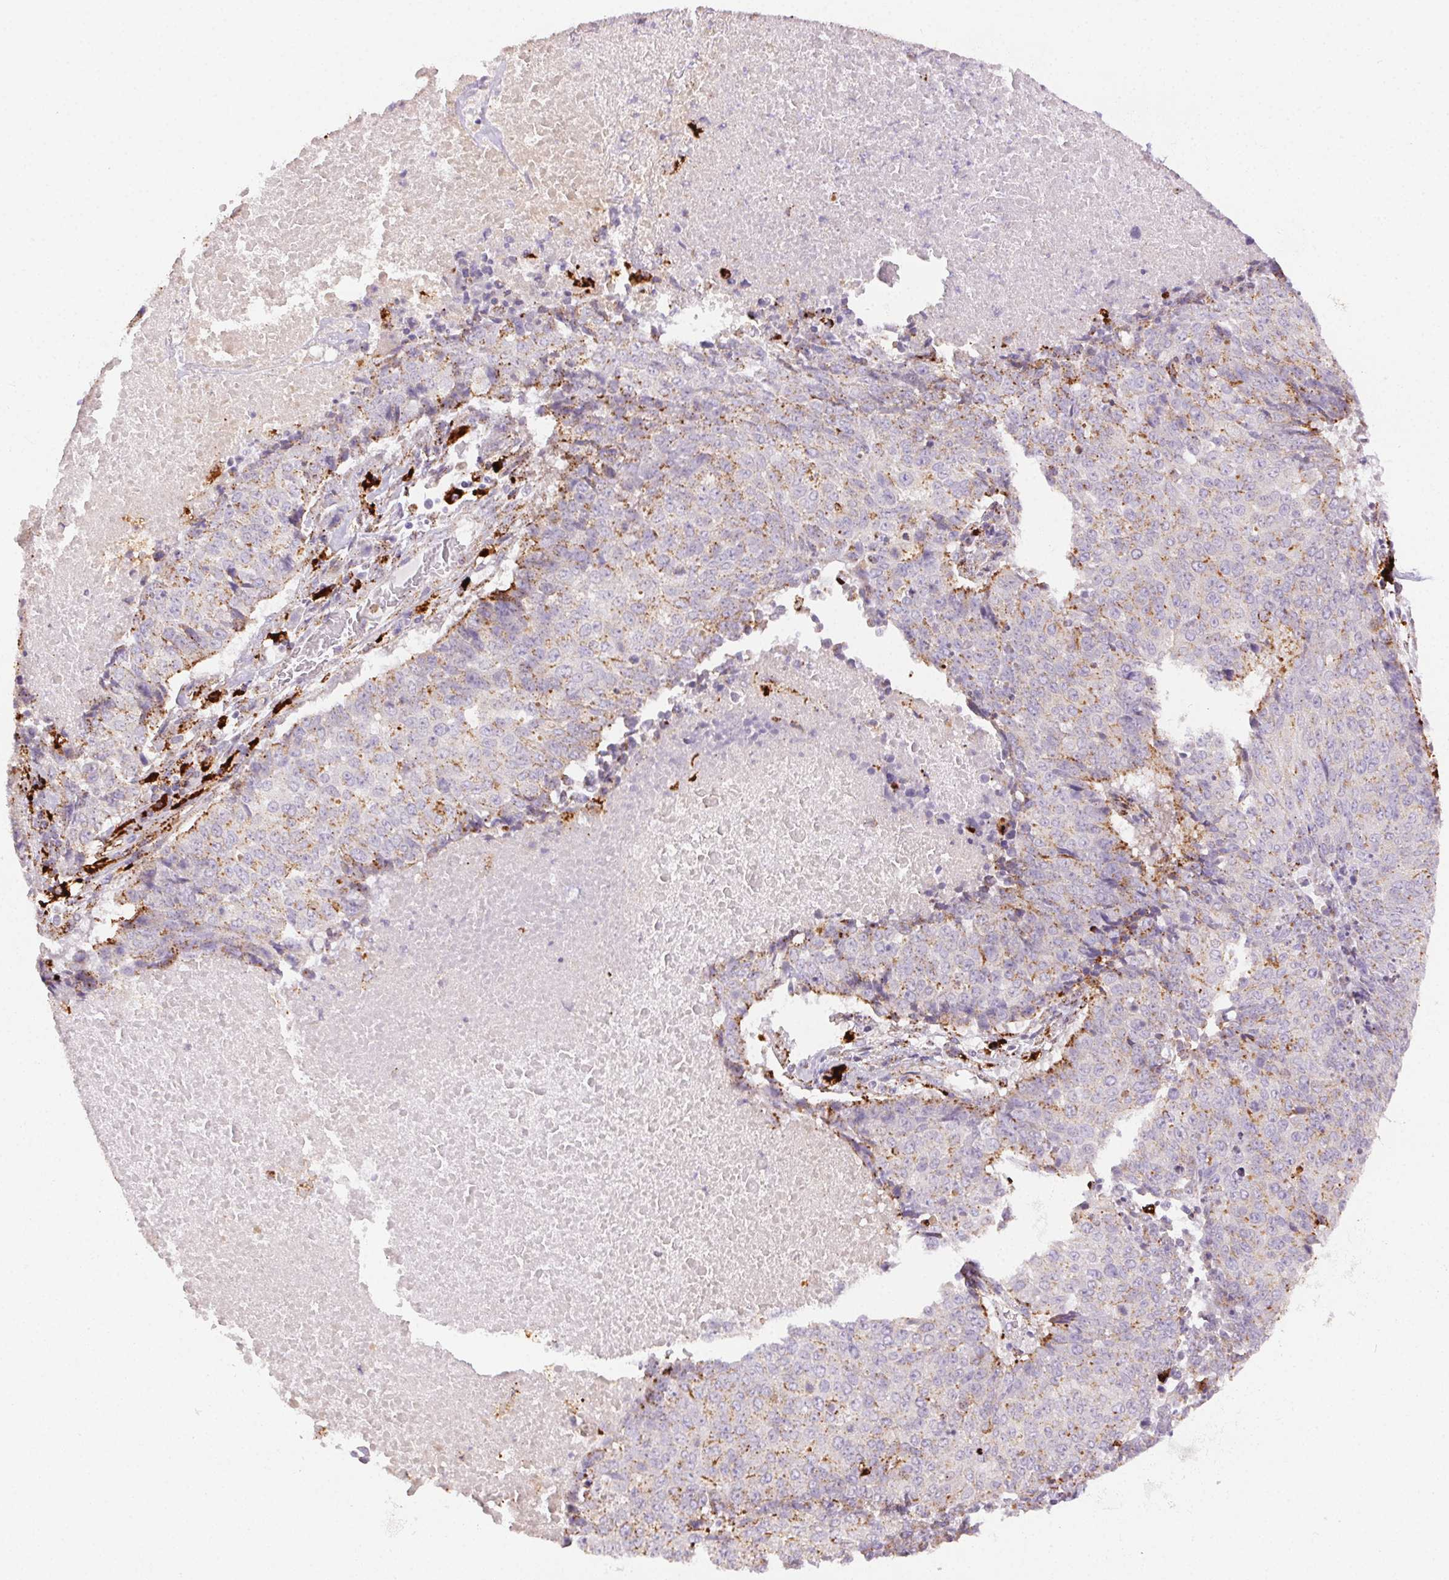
{"staining": {"intensity": "moderate", "quantity": "25%-75%", "location": "cytoplasmic/membranous"}, "tissue": "lung cancer", "cell_type": "Tumor cells", "image_type": "cancer", "snomed": [{"axis": "morphology", "description": "Normal tissue, NOS"}, {"axis": "morphology", "description": "Squamous cell carcinoma, NOS"}, {"axis": "topography", "description": "Bronchus"}, {"axis": "topography", "description": "Lung"}], "caption": "Protein staining of lung cancer (squamous cell carcinoma) tissue reveals moderate cytoplasmic/membranous positivity in approximately 25%-75% of tumor cells.", "gene": "SCPEP1", "patient": {"sex": "male", "age": 64}}